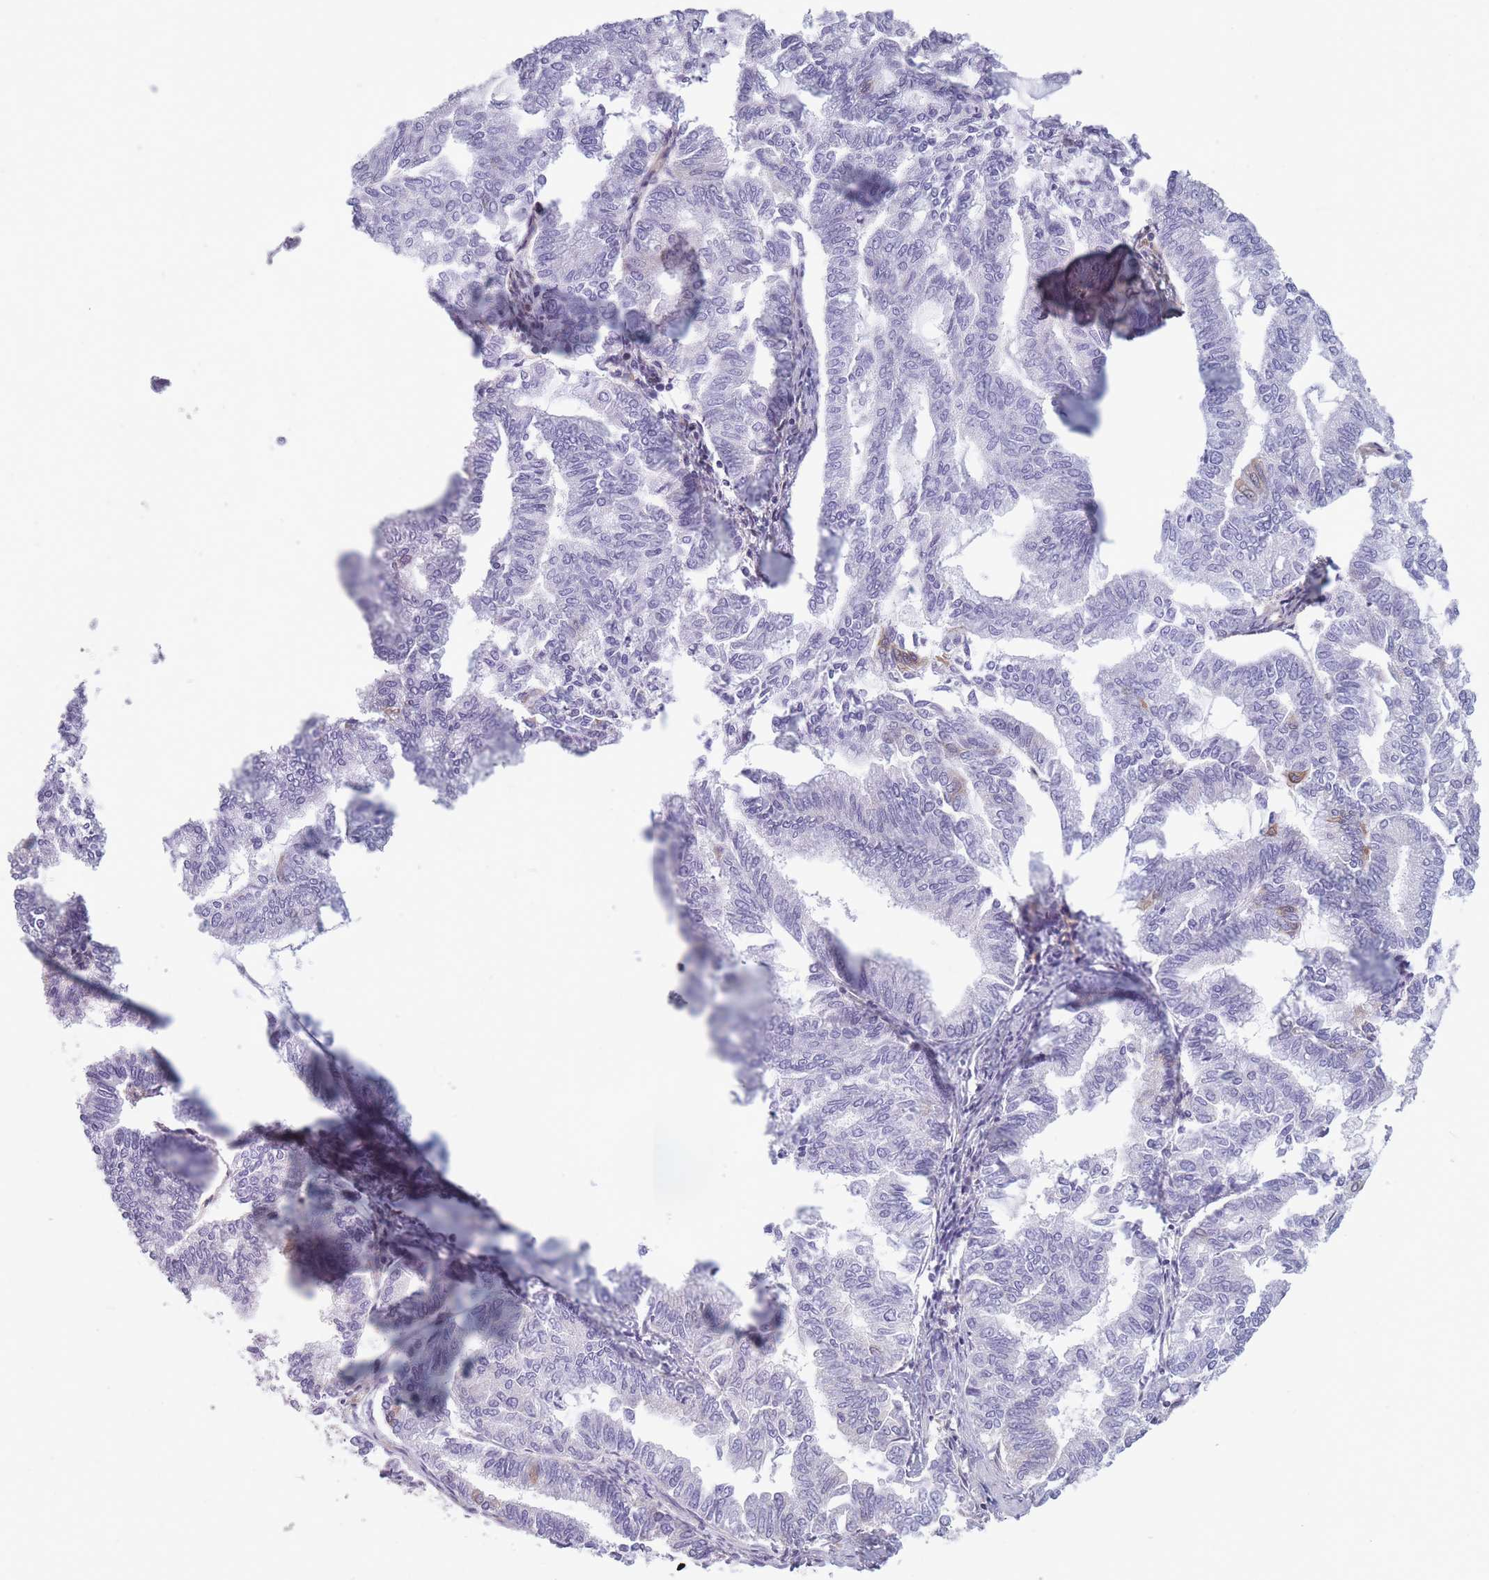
{"staining": {"intensity": "negative", "quantity": "none", "location": "none"}, "tissue": "endometrial cancer", "cell_type": "Tumor cells", "image_type": "cancer", "snomed": [{"axis": "morphology", "description": "Adenocarcinoma, NOS"}, {"axis": "topography", "description": "Endometrium"}], "caption": "Image shows no protein expression in tumor cells of endometrial cancer (adenocarcinoma) tissue.", "gene": "ADD1", "patient": {"sex": "female", "age": 79}}